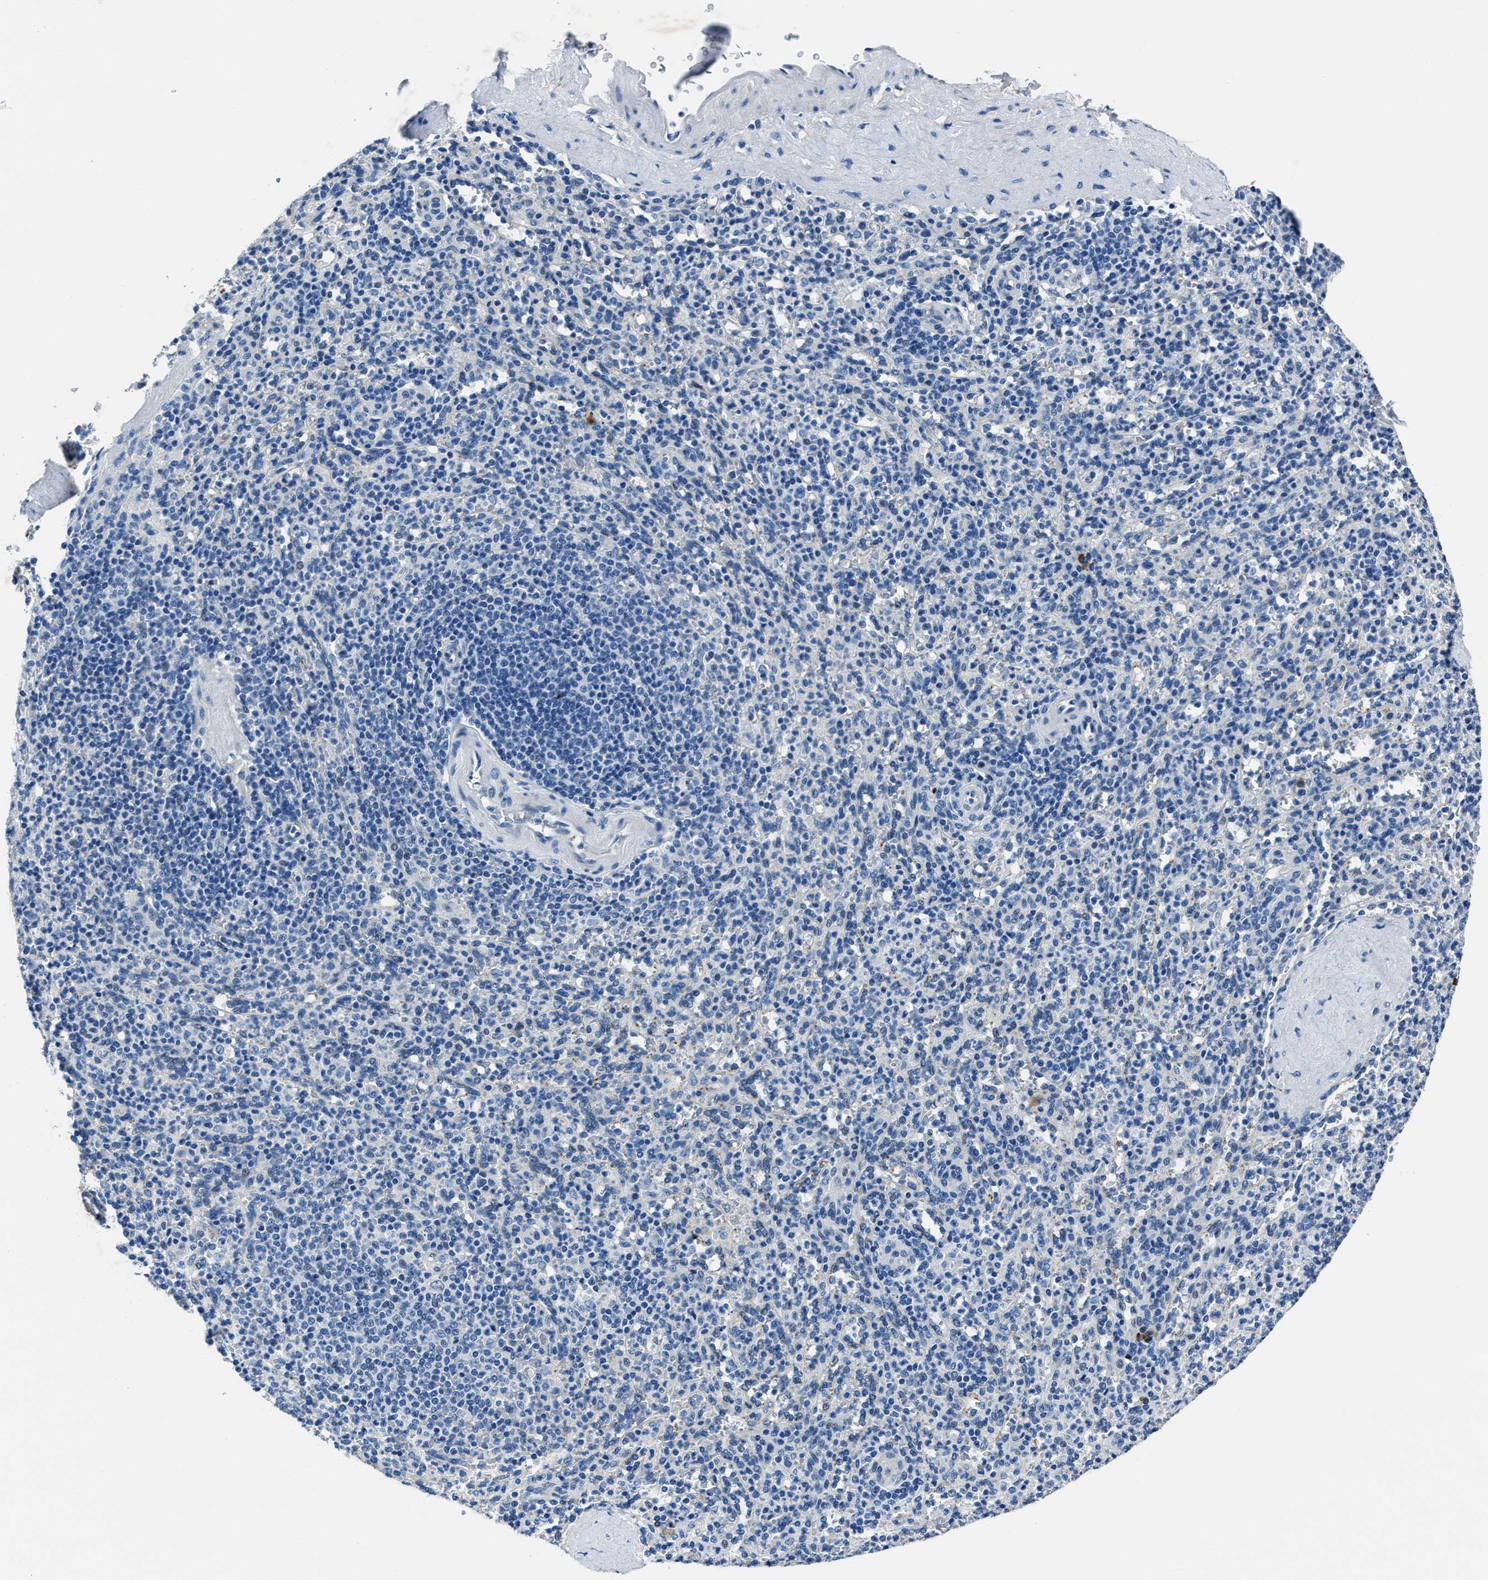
{"staining": {"intensity": "negative", "quantity": "none", "location": "none"}, "tissue": "spleen", "cell_type": "Cells in red pulp", "image_type": "normal", "snomed": [{"axis": "morphology", "description": "Normal tissue, NOS"}, {"axis": "topography", "description": "Spleen"}], "caption": "High power microscopy histopathology image of an IHC histopathology image of benign spleen, revealing no significant positivity in cells in red pulp. (DAB immunohistochemistry (IHC) visualized using brightfield microscopy, high magnification).", "gene": "NACAD", "patient": {"sex": "male", "age": 36}}